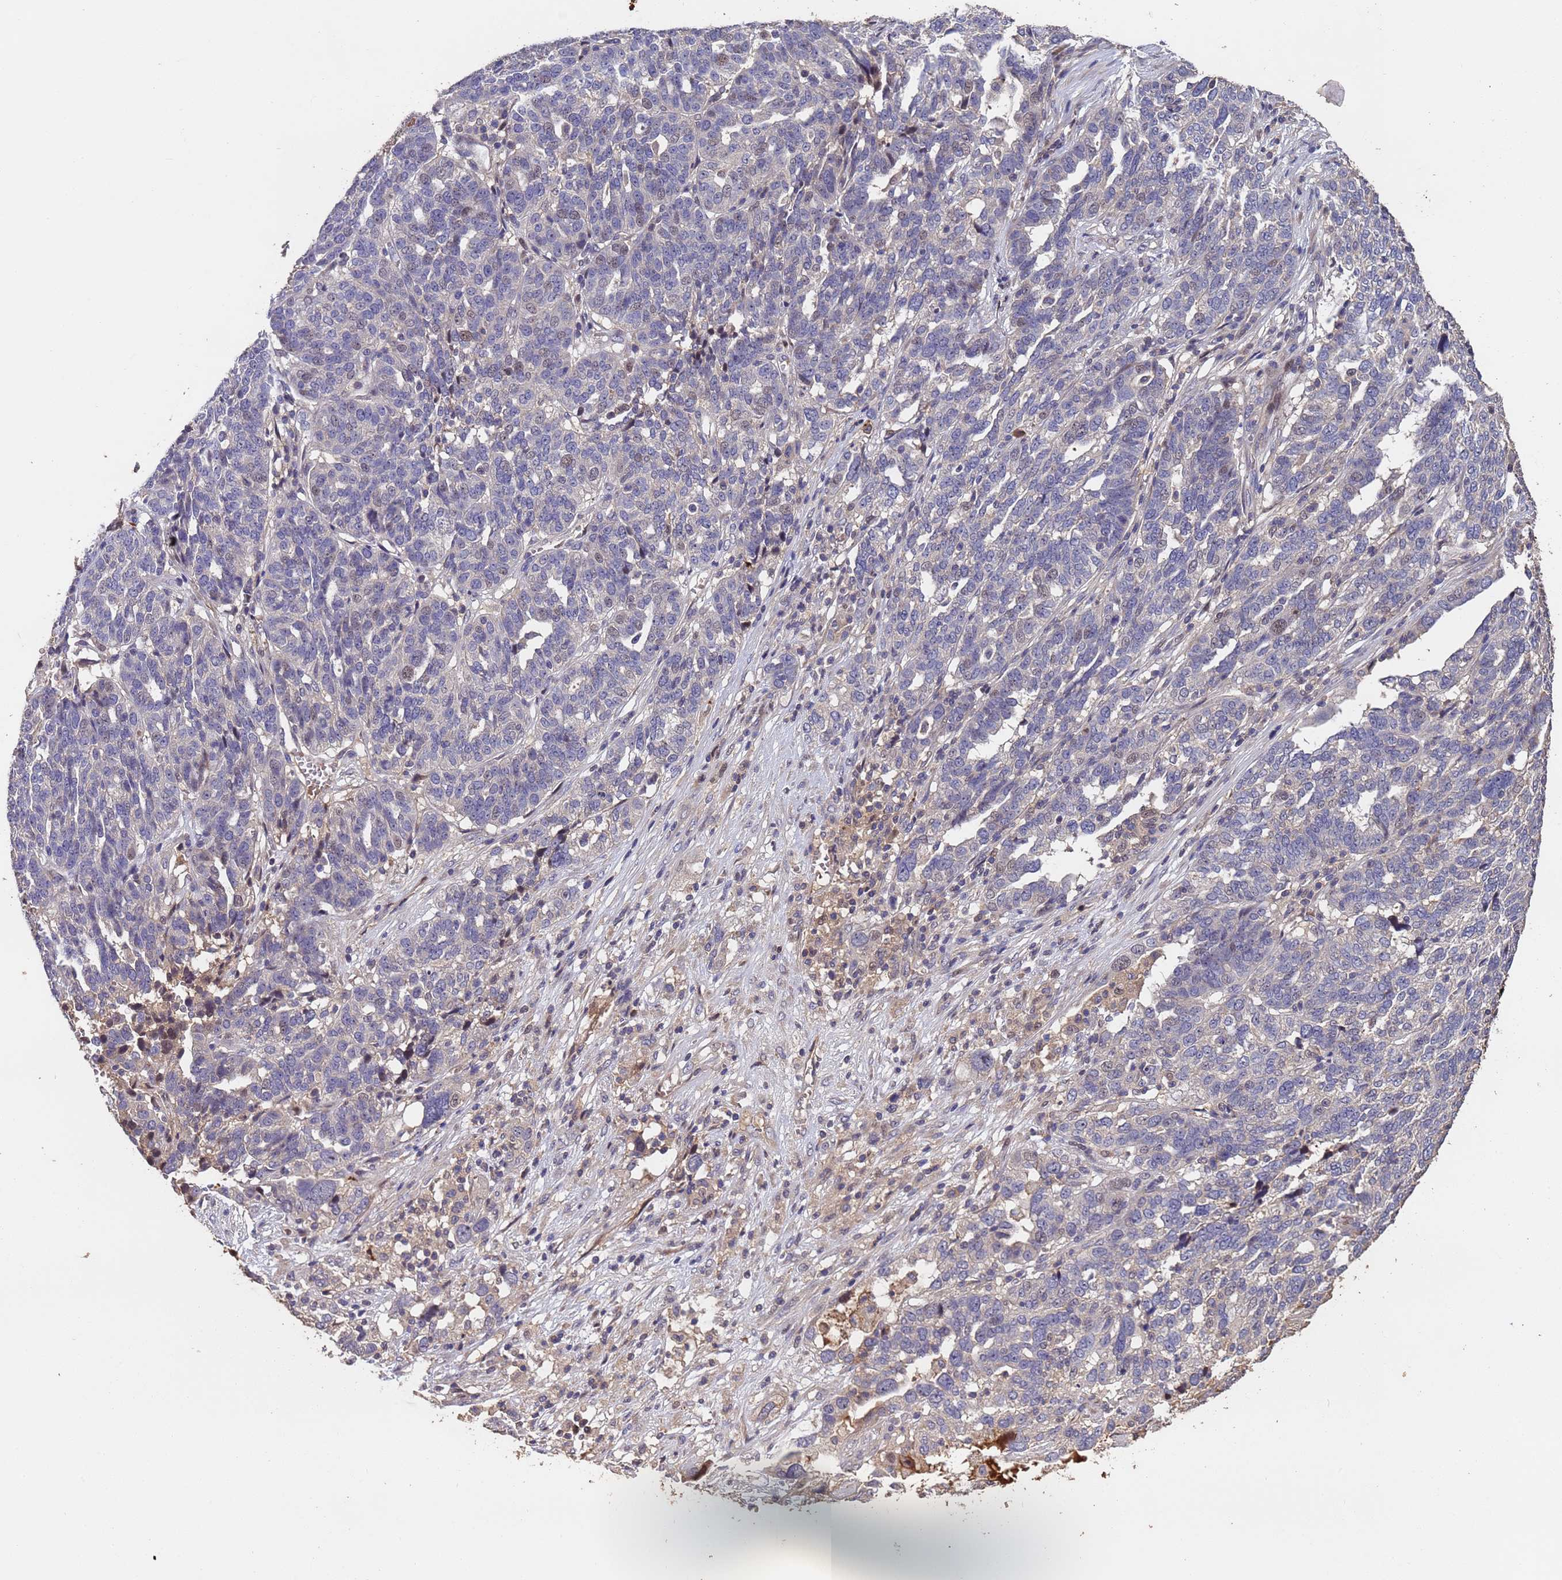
{"staining": {"intensity": "weak", "quantity": "<25%", "location": "cytoplasmic/membranous"}, "tissue": "ovarian cancer", "cell_type": "Tumor cells", "image_type": "cancer", "snomed": [{"axis": "morphology", "description": "Cystadenocarcinoma, serous, NOS"}, {"axis": "topography", "description": "Ovary"}], "caption": "DAB (3,3'-diaminobenzidine) immunohistochemical staining of ovarian cancer shows no significant positivity in tumor cells.", "gene": "CCDC184", "patient": {"sex": "female", "age": 59}}